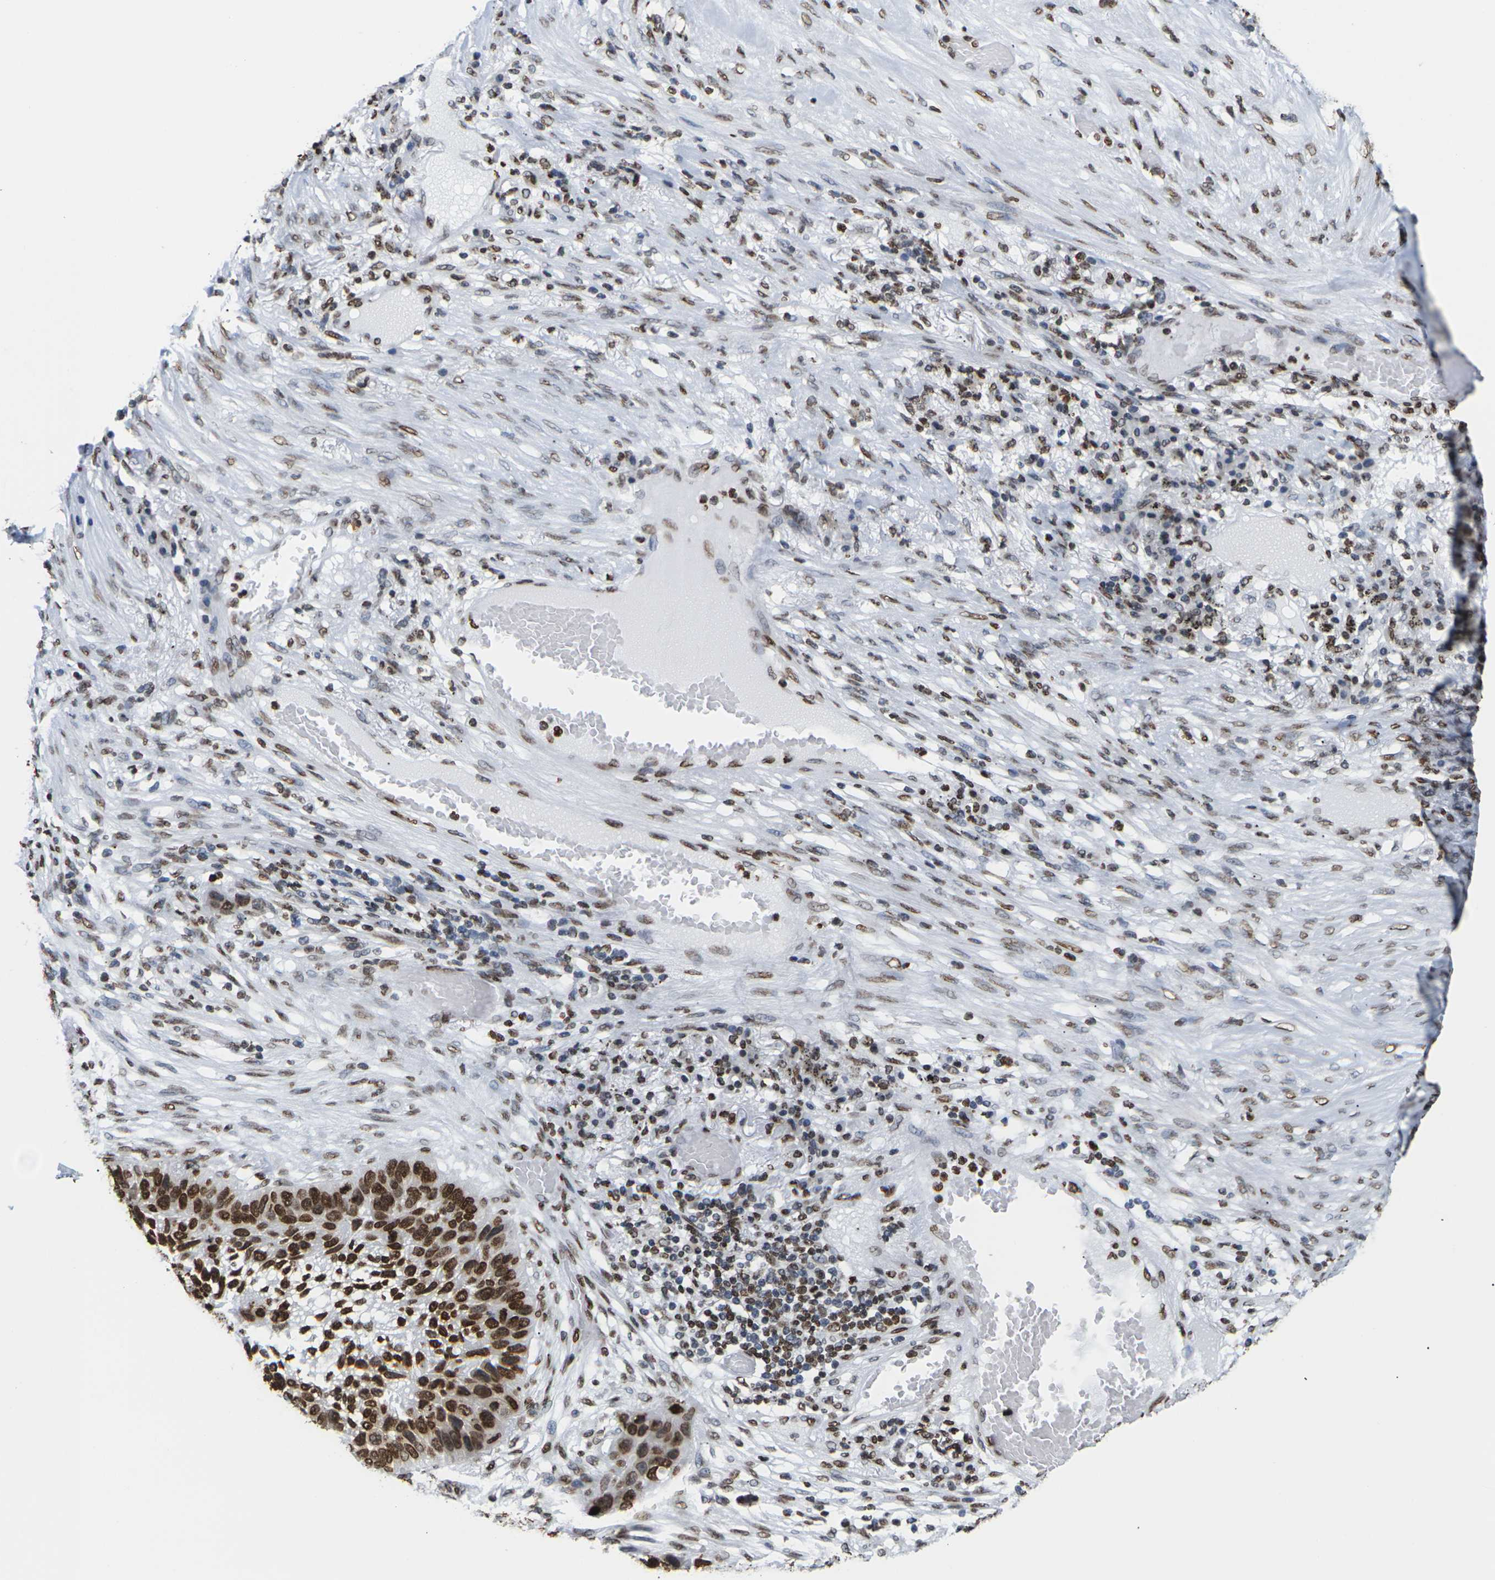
{"staining": {"intensity": "strong", "quantity": ">75%", "location": "cytoplasmic/membranous,nuclear"}, "tissue": "lung cancer", "cell_type": "Tumor cells", "image_type": "cancer", "snomed": [{"axis": "morphology", "description": "Squamous cell carcinoma, NOS"}, {"axis": "topography", "description": "Lung"}], "caption": "This is a micrograph of immunohistochemistry (IHC) staining of squamous cell carcinoma (lung), which shows strong expression in the cytoplasmic/membranous and nuclear of tumor cells.", "gene": "H2AC21", "patient": {"sex": "male", "age": 57}}